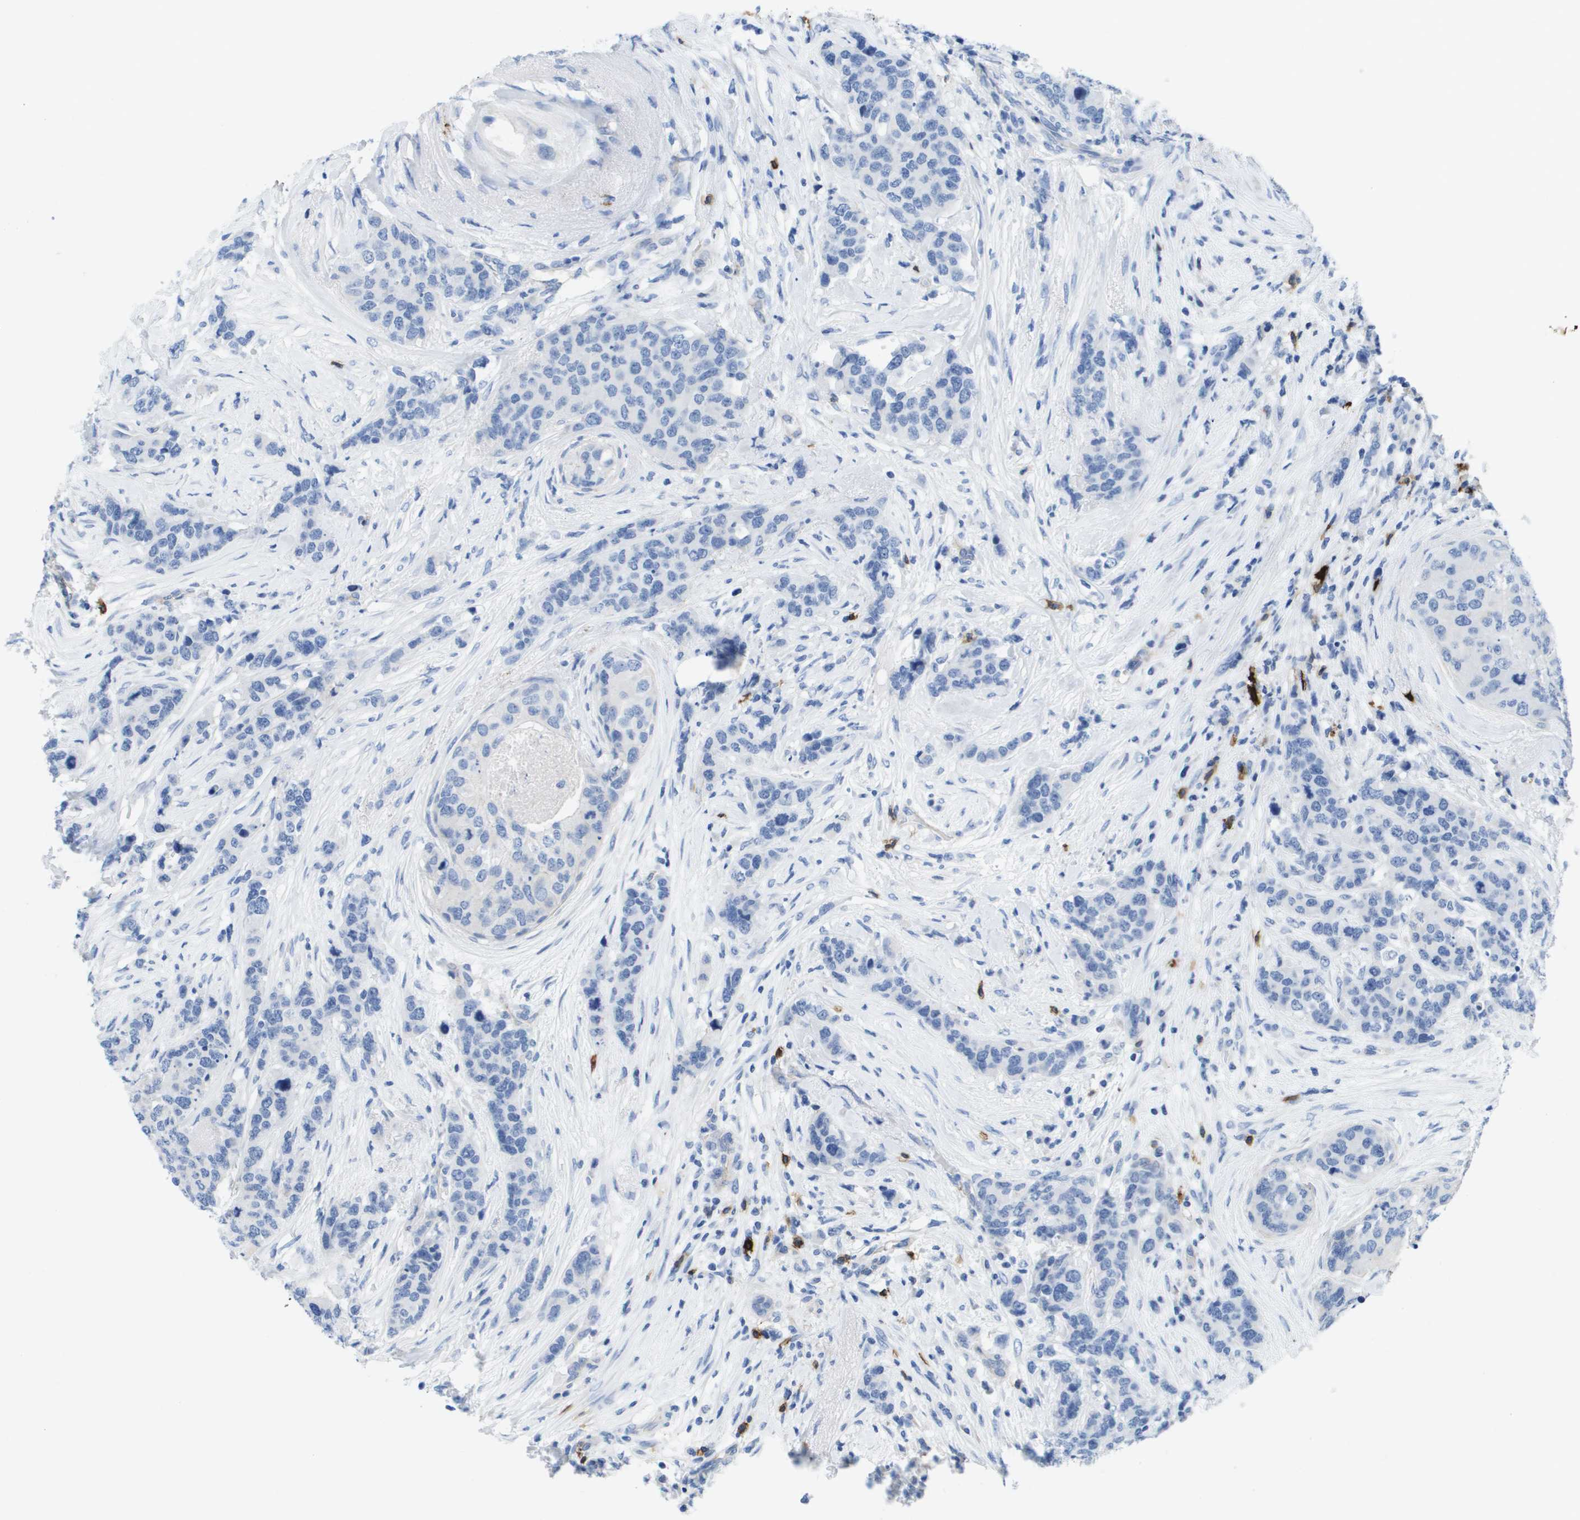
{"staining": {"intensity": "negative", "quantity": "none", "location": "none"}, "tissue": "breast cancer", "cell_type": "Tumor cells", "image_type": "cancer", "snomed": [{"axis": "morphology", "description": "Lobular carcinoma"}, {"axis": "topography", "description": "Breast"}], "caption": "This is a micrograph of immunohistochemistry (IHC) staining of breast cancer (lobular carcinoma), which shows no positivity in tumor cells.", "gene": "MS4A1", "patient": {"sex": "female", "age": 59}}